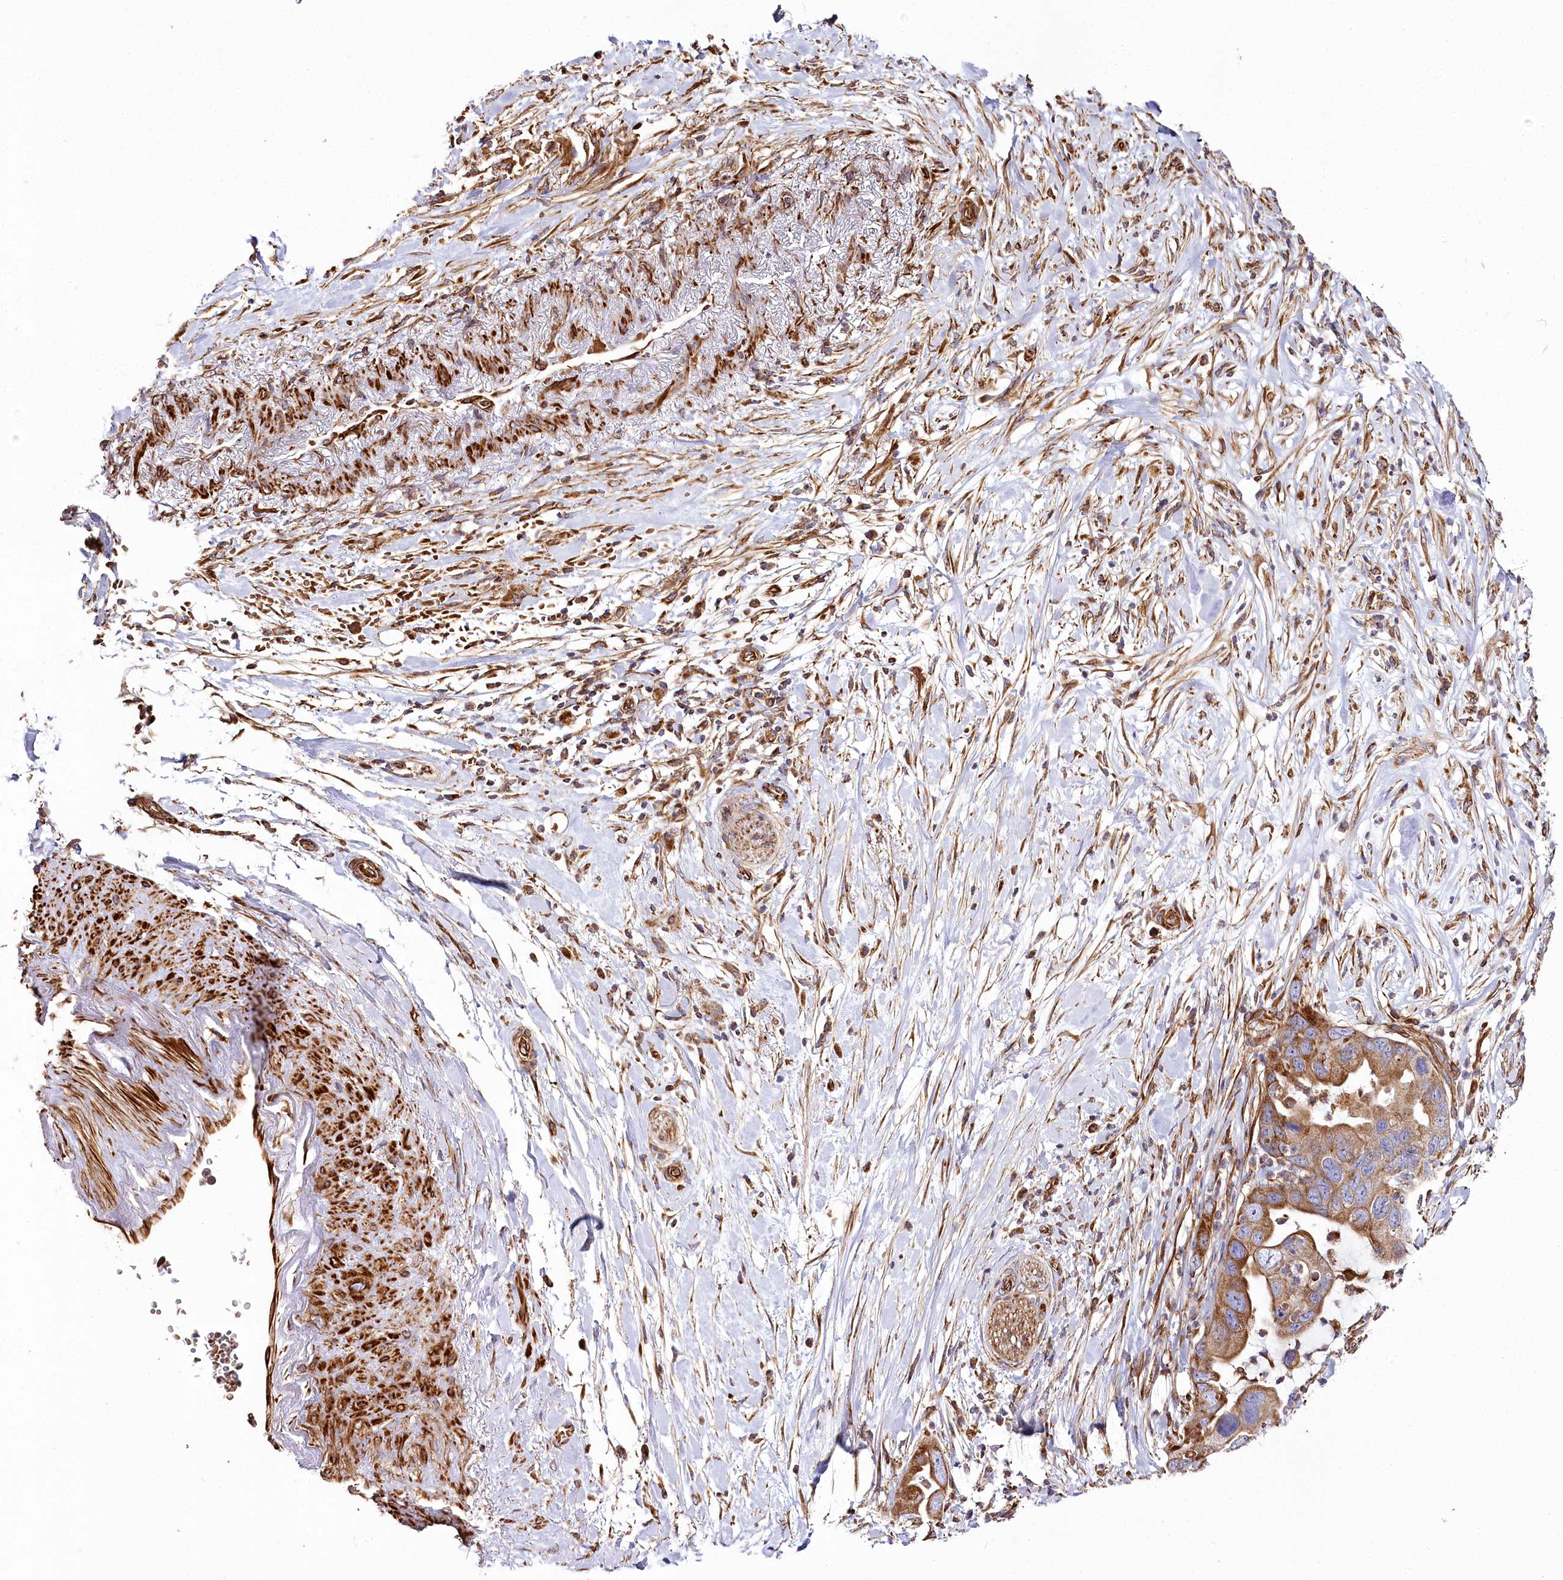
{"staining": {"intensity": "strong", "quantity": ">75%", "location": "cytoplasmic/membranous"}, "tissue": "pancreatic cancer", "cell_type": "Tumor cells", "image_type": "cancer", "snomed": [{"axis": "morphology", "description": "Adenocarcinoma, NOS"}, {"axis": "topography", "description": "Pancreas"}], "caption": "A micrograph of pancreatic cancer stained for a protein displays strong cytoplasmic/membranous brown staining in tumor cells.", "gene": "THUMPD3", "patient": {"sex": "female", "age": 71}}